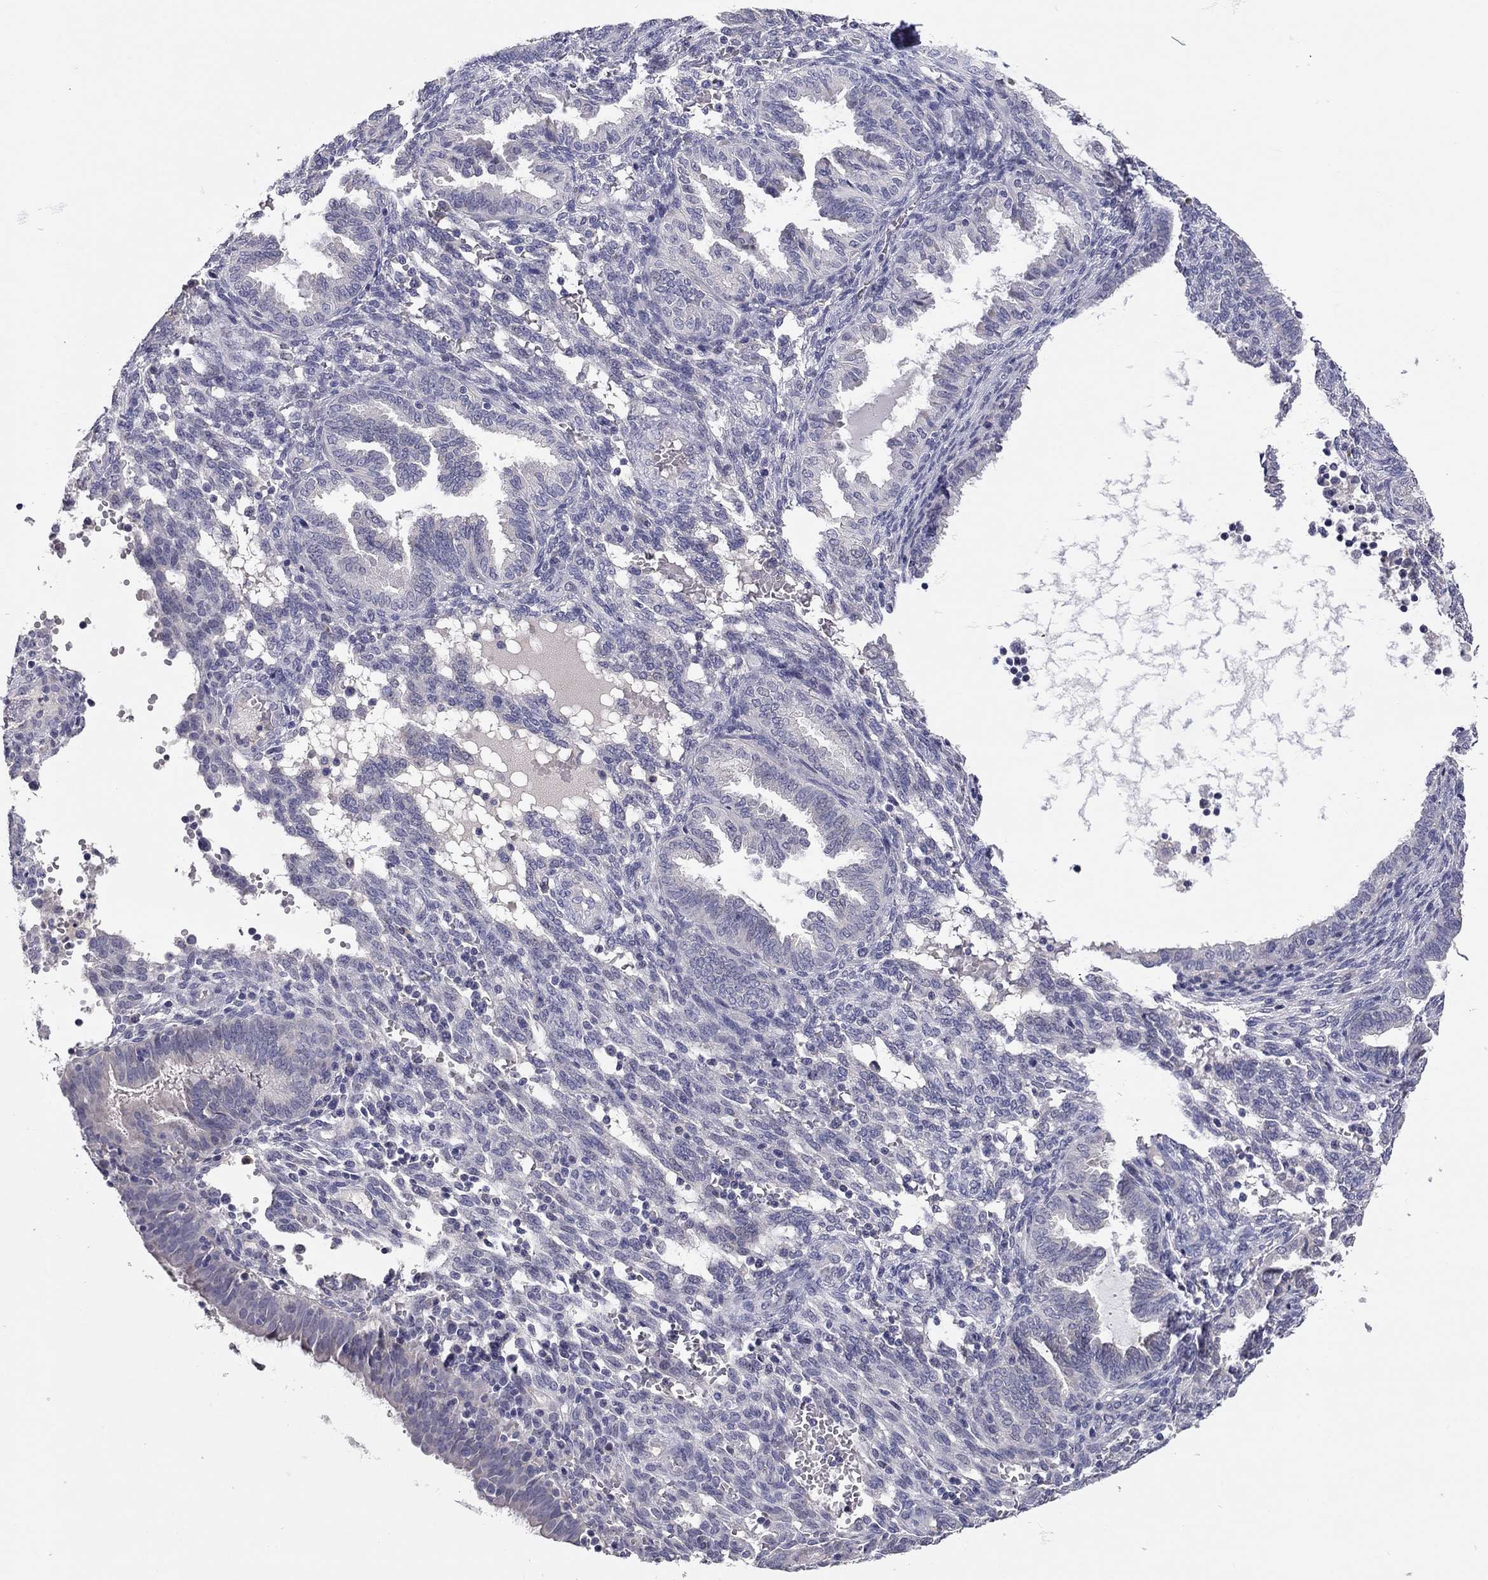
{"staining": {"intensity": "negative", "quantity": "none", "location": "none"}, "tissue": "endometrium", "cell_type": "Cells in endometrial stroma", "image_type": "normal", "snomed": [{"axis": "morphology", "description": "Normal tissue, NOS"}, {"axis": "topography", "description": "Endometrium"}], "caption": "Cells in endometrial stroma show no significant protein expression in normal endometrium. The staining was performed using DAB (3,3'-diaminobenzidine) to visualize the protein expression in brown, while the nuclei were stained in blue with hematoxylin (Magnification: 20x).", "gene": "SCARB1", "patient": {"sex": "female", "age": 42}}